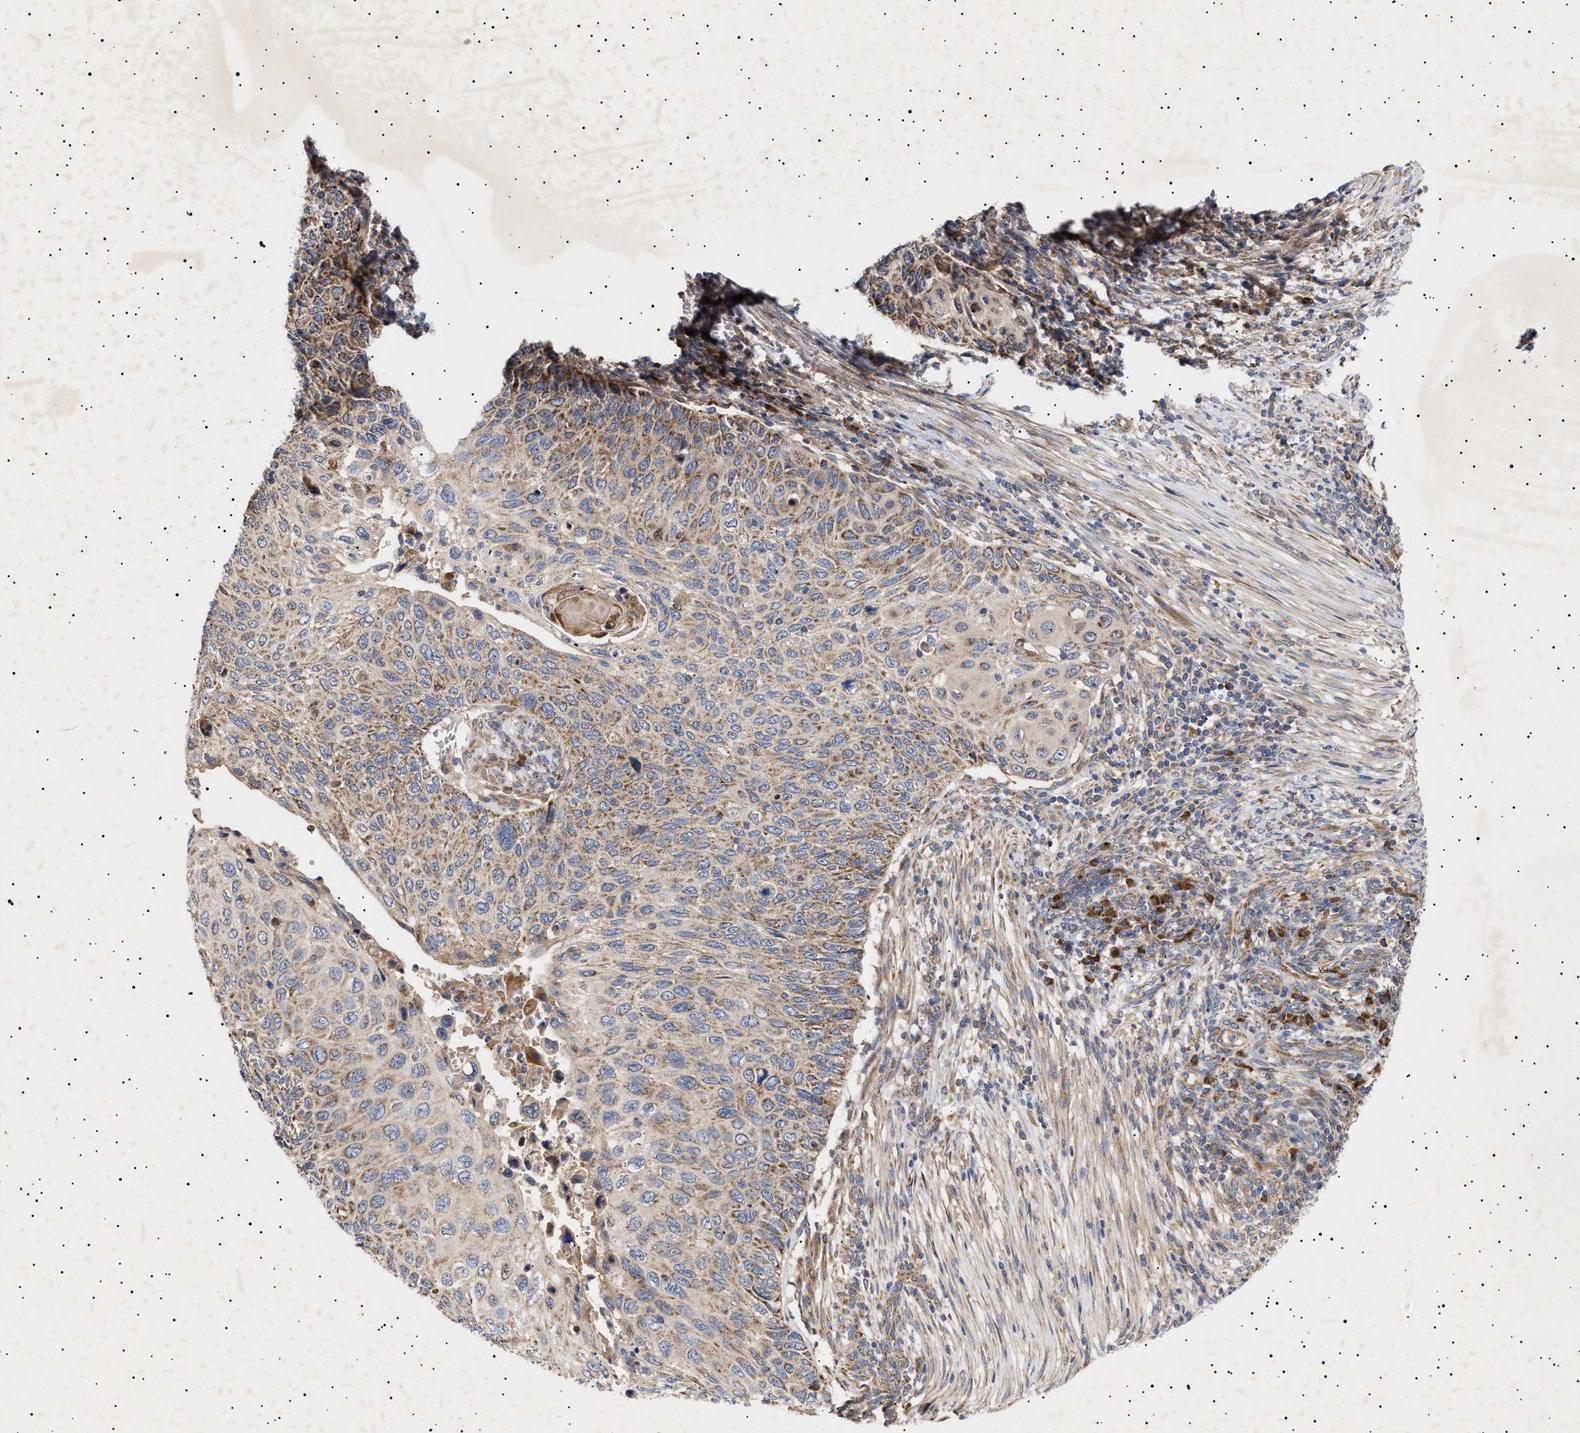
{"staining": {"intensity": "moderate", "quantity": ">75%", "location": "cytoplasmic/membranous"}, "tissue": "cervical cancer", "cell_type": "Tumor cells", "image_type": "cancer", "snomed": [{"axis": "morphology", "description": "Squamous cell carcinoma, NOS"}, {"axis": "topography", "description": "Cervix"}], "caption": "Immunohistochemistry (IHC) (DAB) staining of cervical cancer (squamous cell carcinoma) shows moderate cytoplasmic/membranous protein expression in about >75% of tumor cells.", "gene": "MRPL10", "patient": {"sex": "female", "age": 70}}